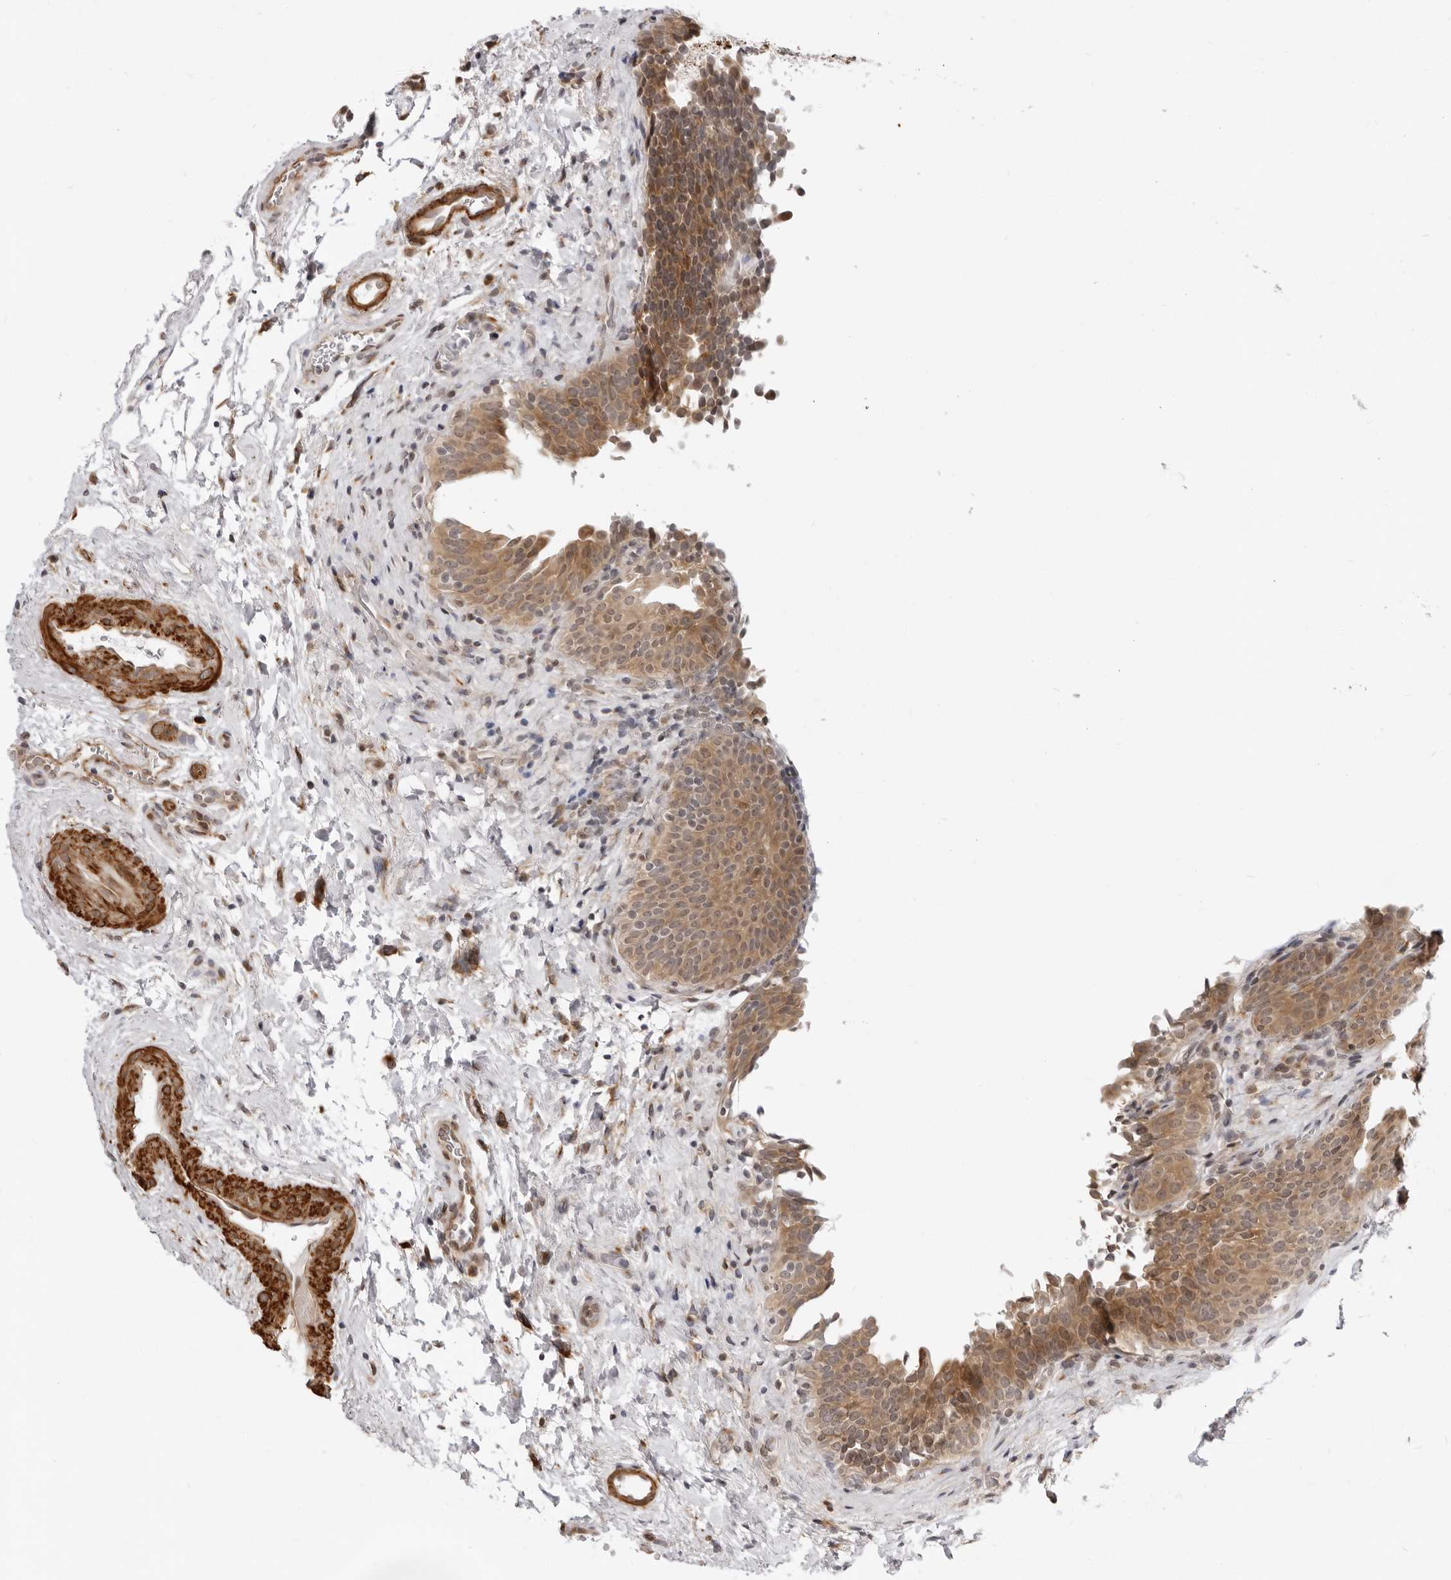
{"staining": {"intensity": "moderate", "quantity": ">75%", "location": "cytoplasmic/membranous"}, "tissue": "urinary bladder", "cell_type": "Urothelial cells", "image_type": "normal", "snomed": [{"axis": "morphology", "description": "Normal tissue, NOS"}, {"axis": "topography", "description": "Urinary bladder"}], "caption": "Immunohistochemistry (IHC) photomicrograph of benign urinary bladder stained for a protein (brown), which demonstrates medium levels of moderate cytoplasmic/membranous positivity in approximately >75% of urothelial cells.", "gene": "SRGAP2", "patient": {"sex": "male", "age": 83}}